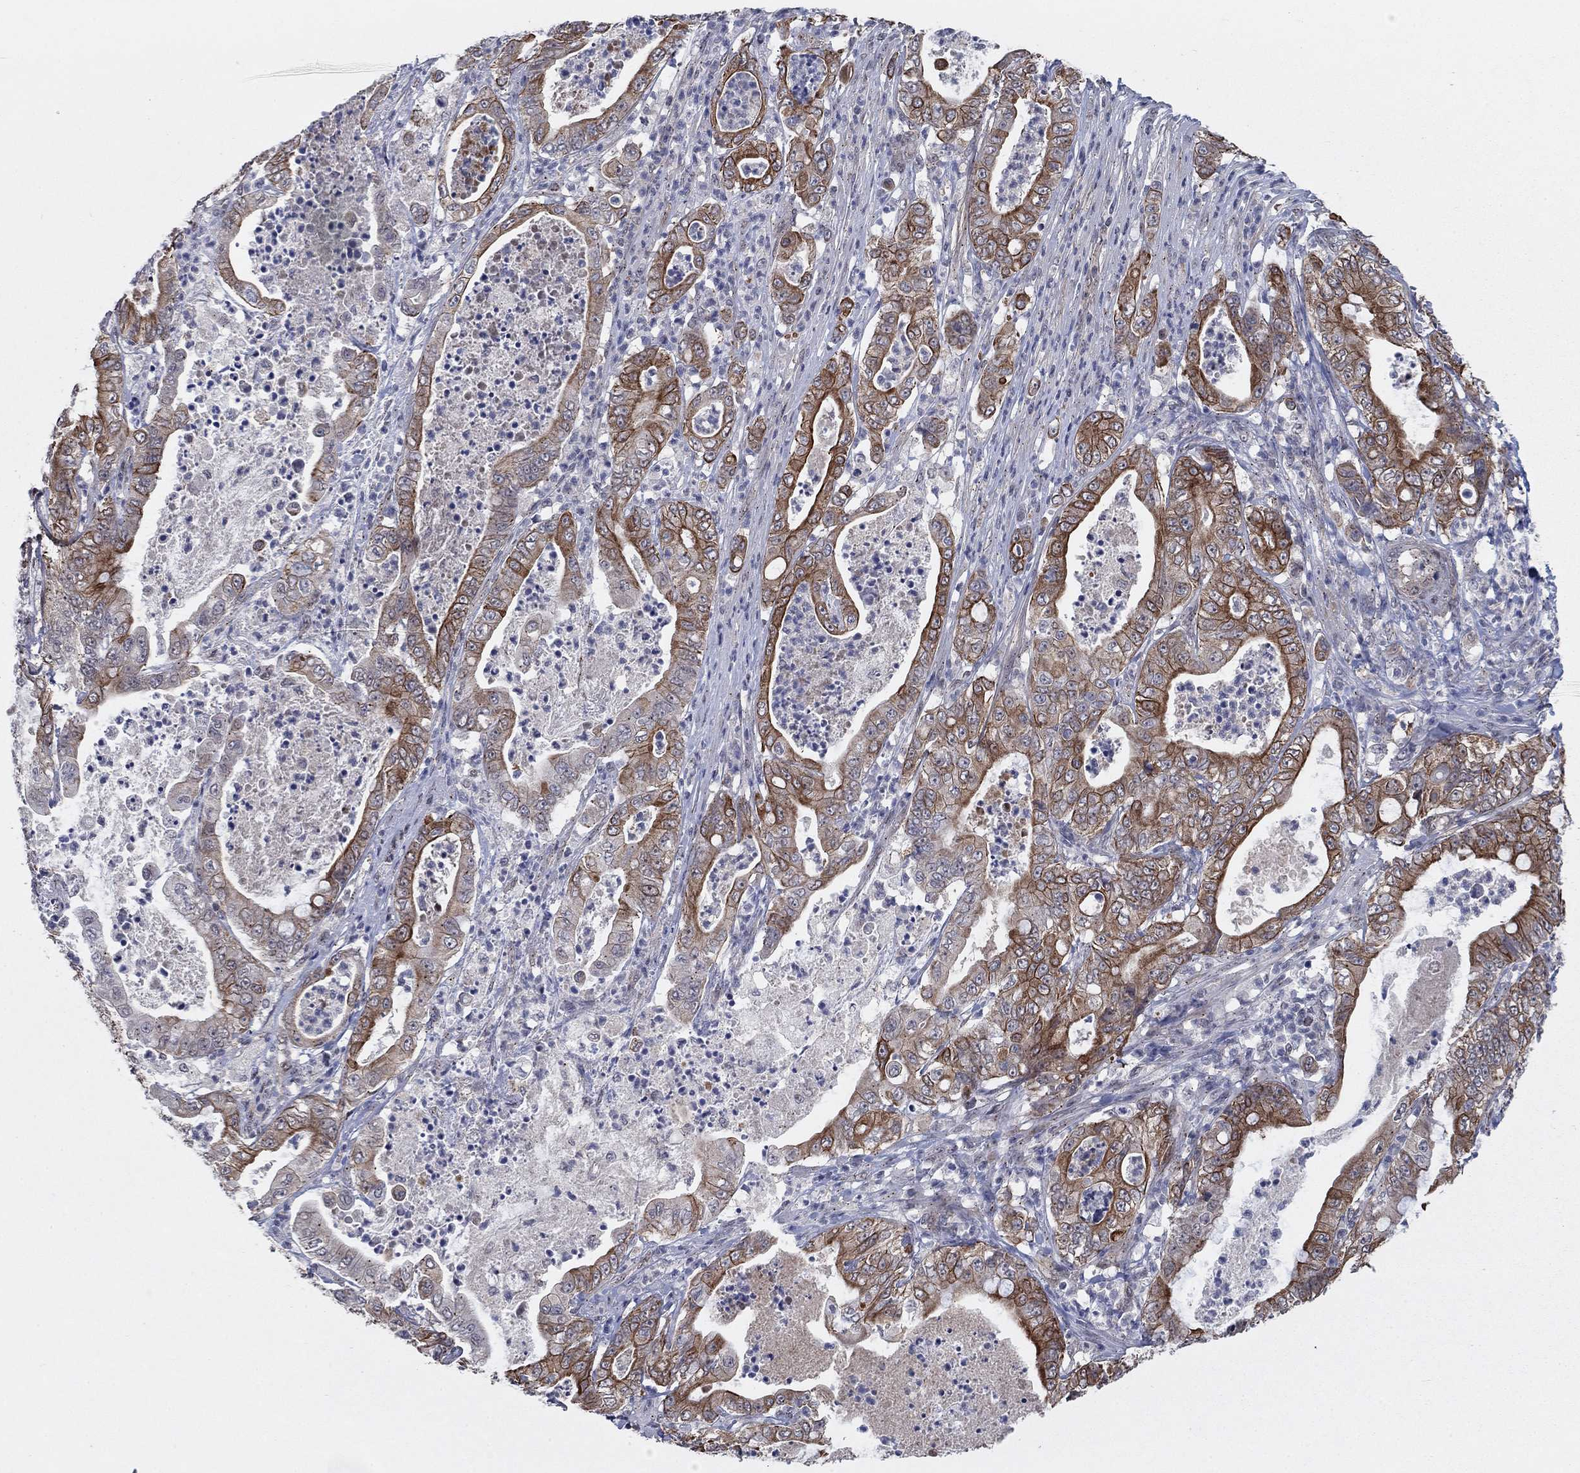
{"staining": {"intensity": "strong", "quantity": "25%-75%", "location": "cytoplasmic/membranous"}, "tissue": "pancreatic cancer", "cell_type": "Tumor cells", "image_type": "cancer", "snomed": [{"axis": "morphology", "description": "Adenocarcinoma, NOS"}, {"axis": "topography", "description": "Pancreas"}], "caption": "Immunohistochemistry (IHC) micrograph of human pancreatic cancer (adenocarcinoma) stained for a protein (brown), which displays high levels of strong cytoplasmic/membranous staining in approximately 25%-75% of tumor cells.", "gene": "SH3RF1", "patient": {"sex": "male", "age": 71}}